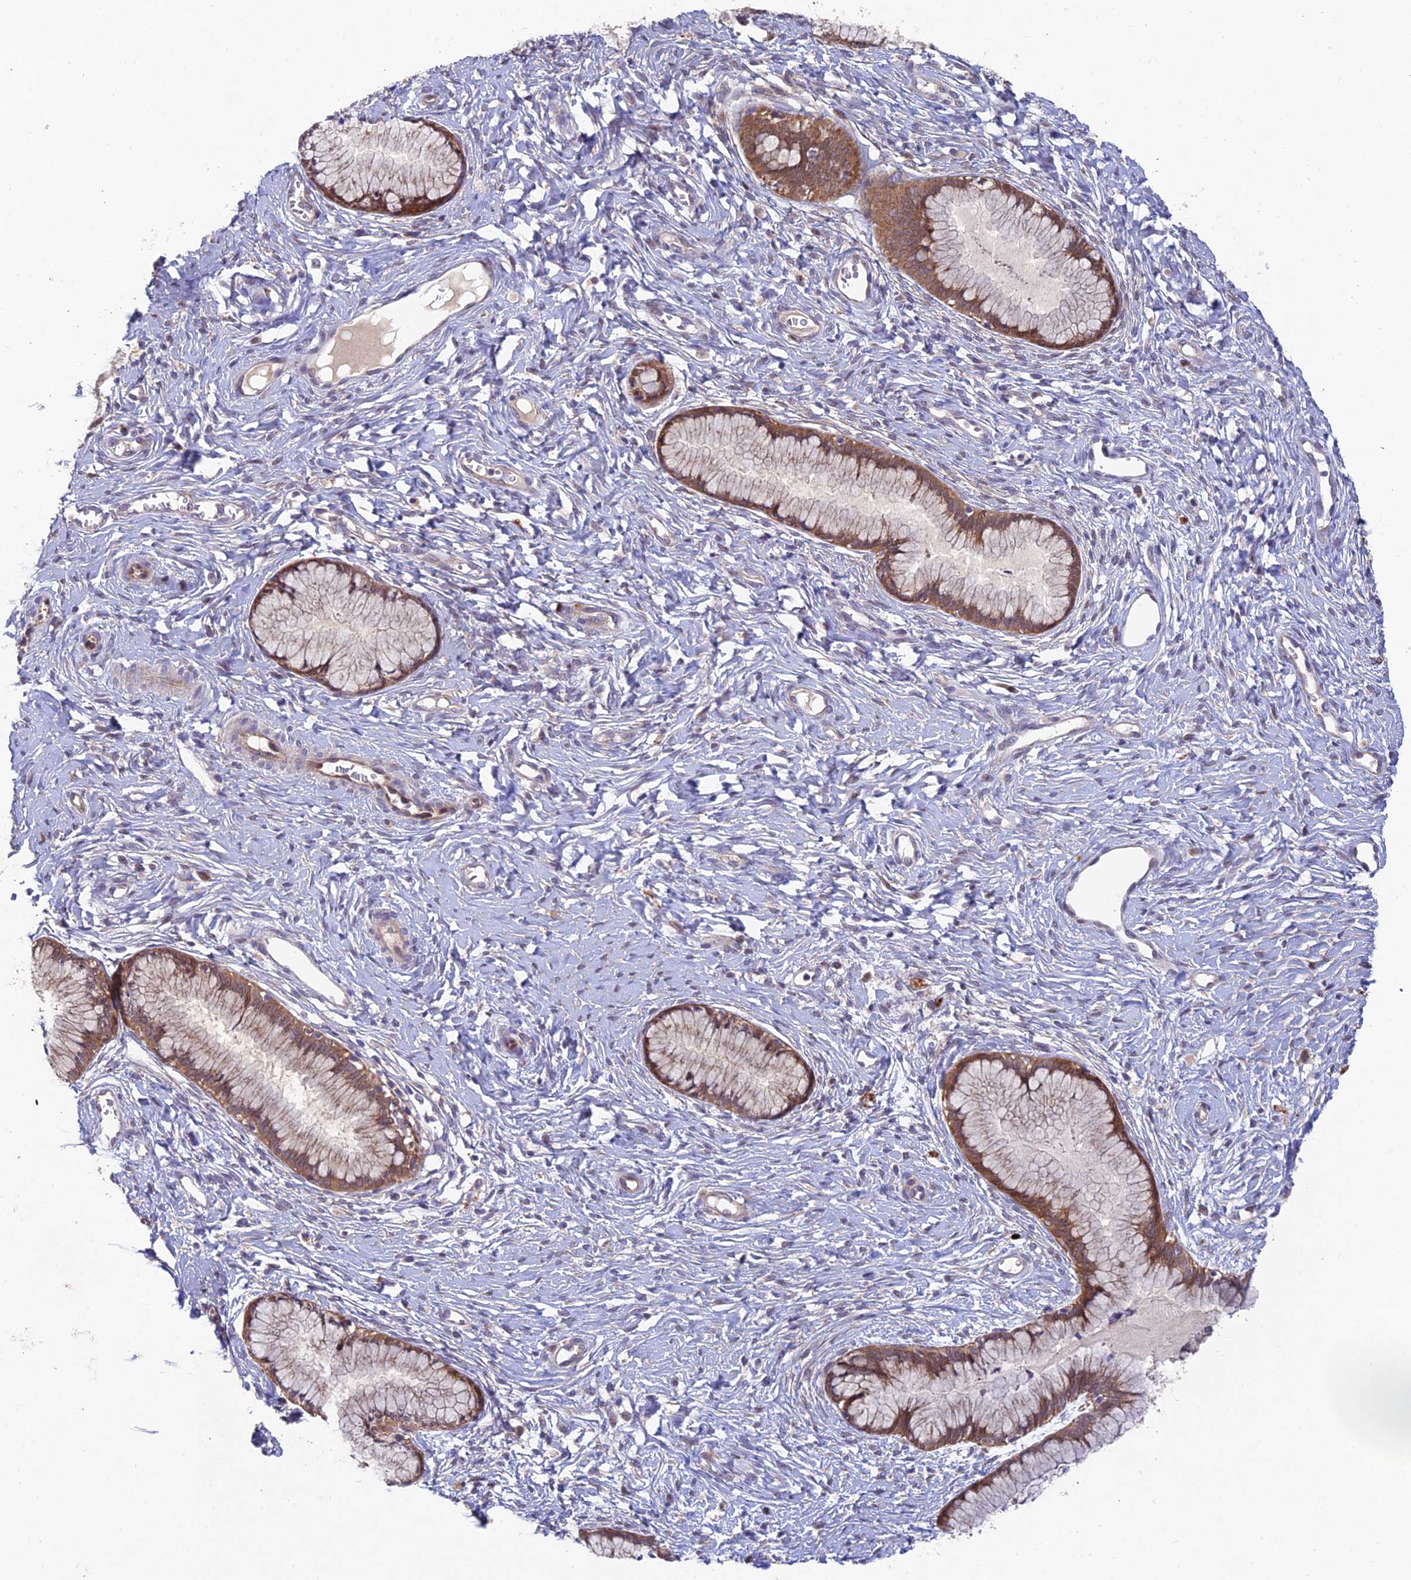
{"staining": {"intensity": "moderate", "quantity": ">75%", "location": "cytoplasmic/membranous"}, "tissue": "cervix", "cell_type": "Glandular cells", "image_type": "normal", "snomed": [{"axis": "morphology", "description": "Normal tissue, NOS"}, {"axis": "topography", "description": "Cervix"}], "caption": "Protein expression analysis of normal cervix displays moderate cytoplasmic/membranous positivity in approximately >75% of glandular cells. The staining was performed using DAB, with brown indicating positive protein expression. Nuclei are stained blue with hematoxylin.", "gene": "NSMCE1", "patient": {"sex": "female", "age": 42}}